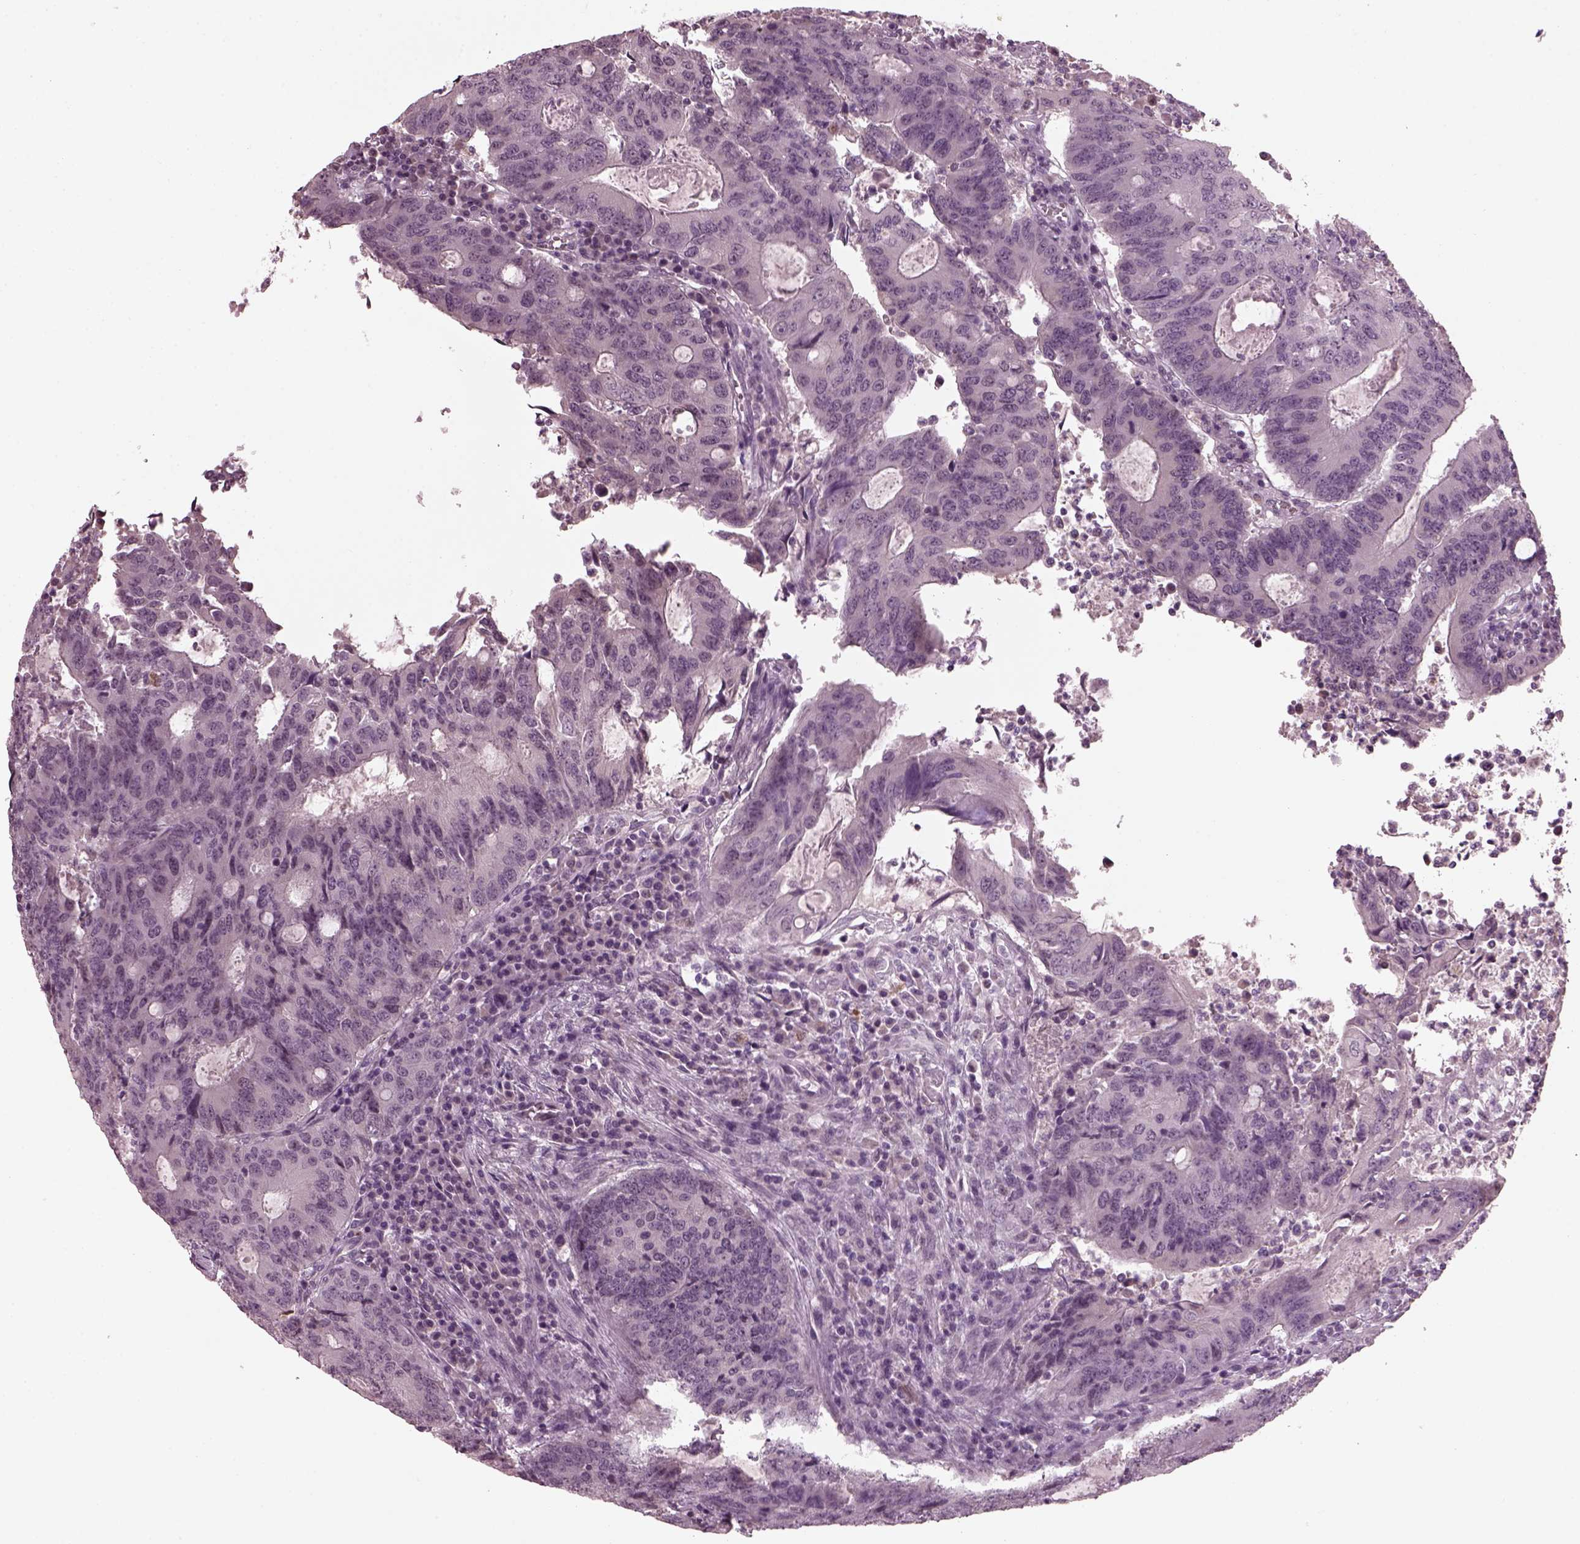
{"staining": {"intensity": "negative", "quantity": "none", "location": "none"}, "tissue": "colorectal cancer", "cell_type": "Tumor cells", "image_type": "cancer", "snomed": [{"axis": "morphology", "description": "Adenocarcinoma, NOS"}, {"axis": "topography", "description": "Colon"}], "caption": "The photomicrograph shows no staining of tumor cells in colorectal cancer (adenocarcinoma).", "gene": "CLCN4", "patient": {"sex": "male", "age": 67}}